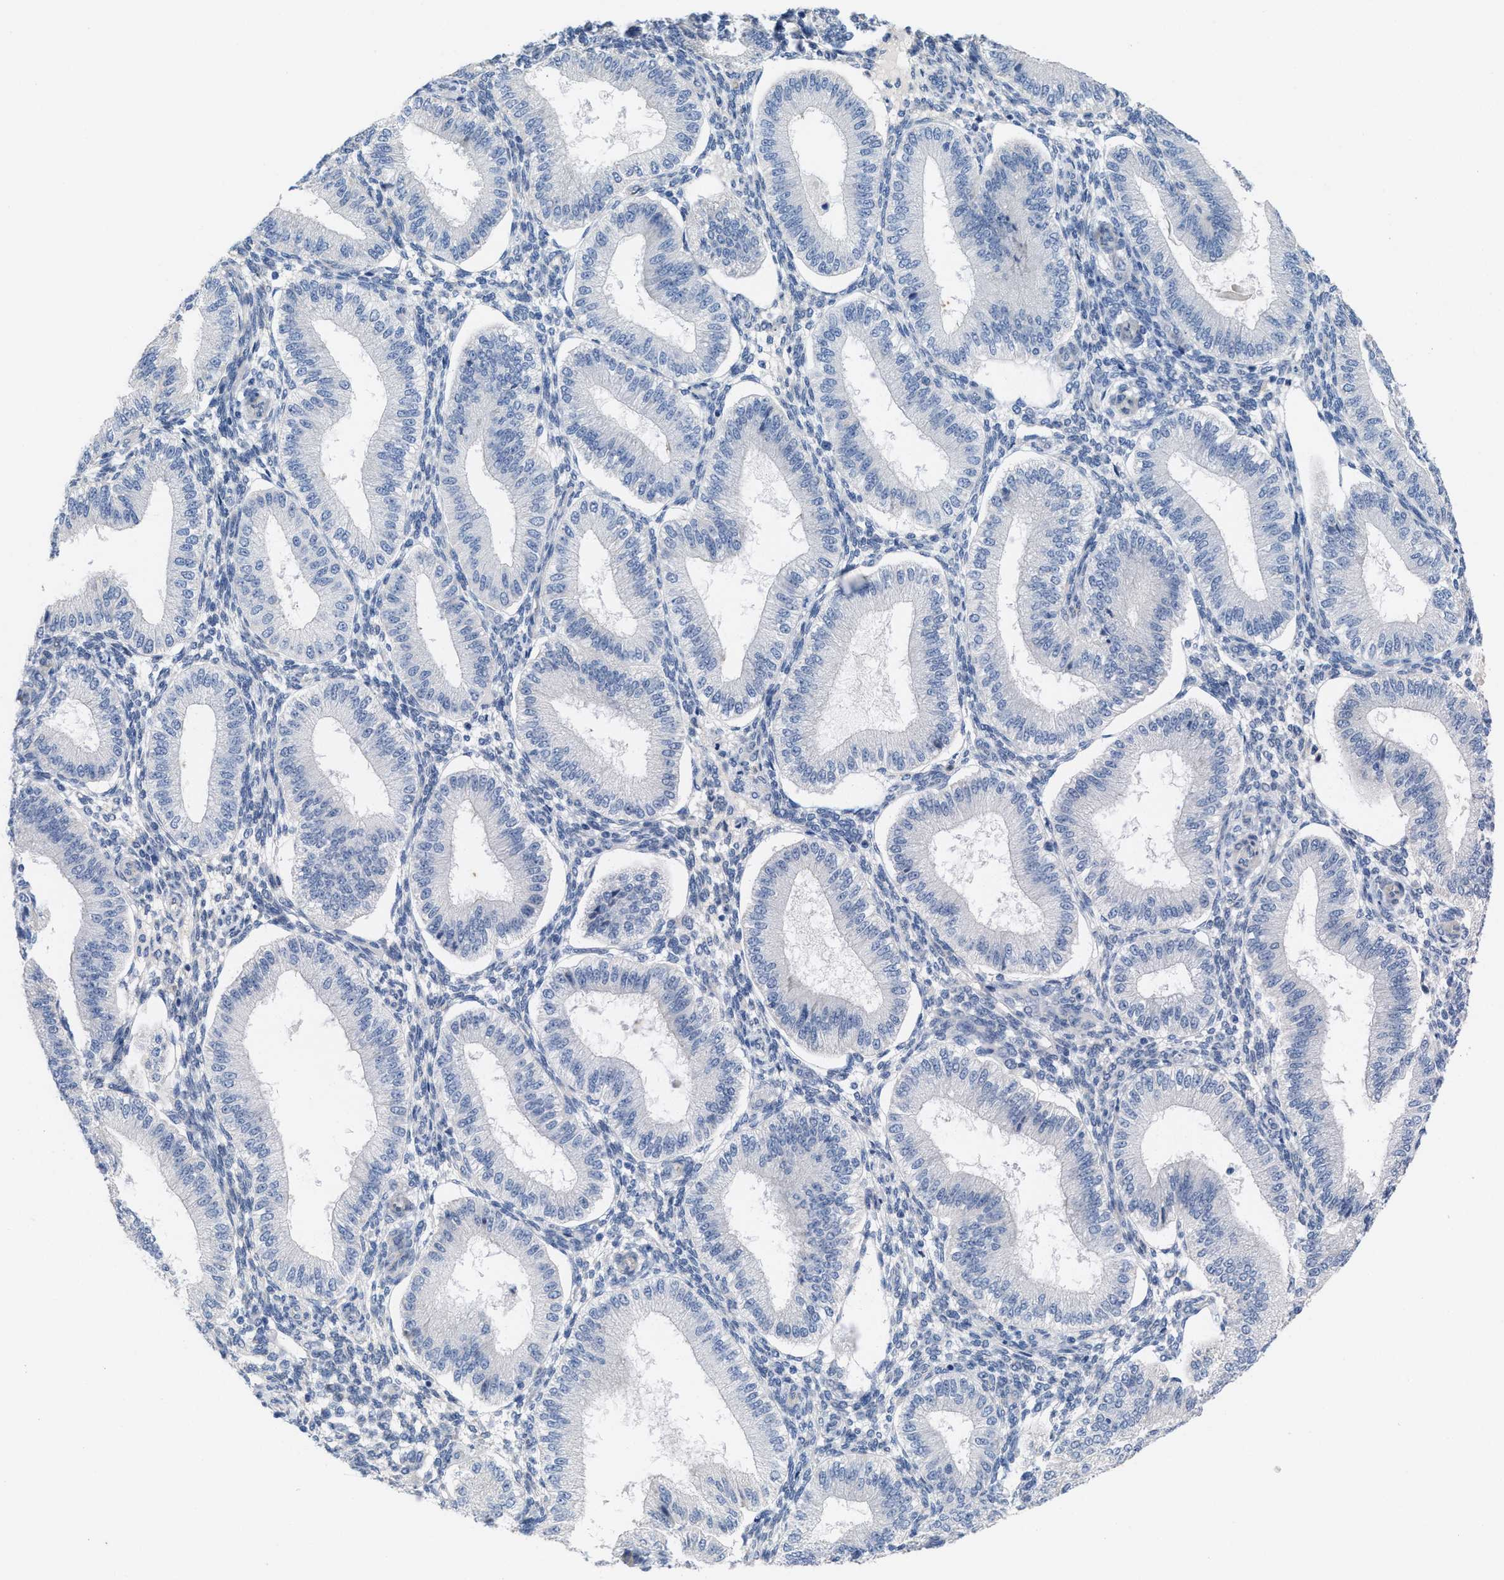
{"staining": {"intensity": "negative", "quantity": "none", "location": "none"}, "tissue": "endometrium", "cell_type": "Cells in endometrial stroma", "image_type": "normal", "snomed": [{"axis": "morphology", "description": "Normal tissue, NOS"}, {"axis": "topography", "description": "Endometrium"}], "caption": "IHC of normal human endometrium shows no positivity in cells in endometrial stroma.", "gene": "CPA2", "patient": {"sex": "female", "age": 39}}